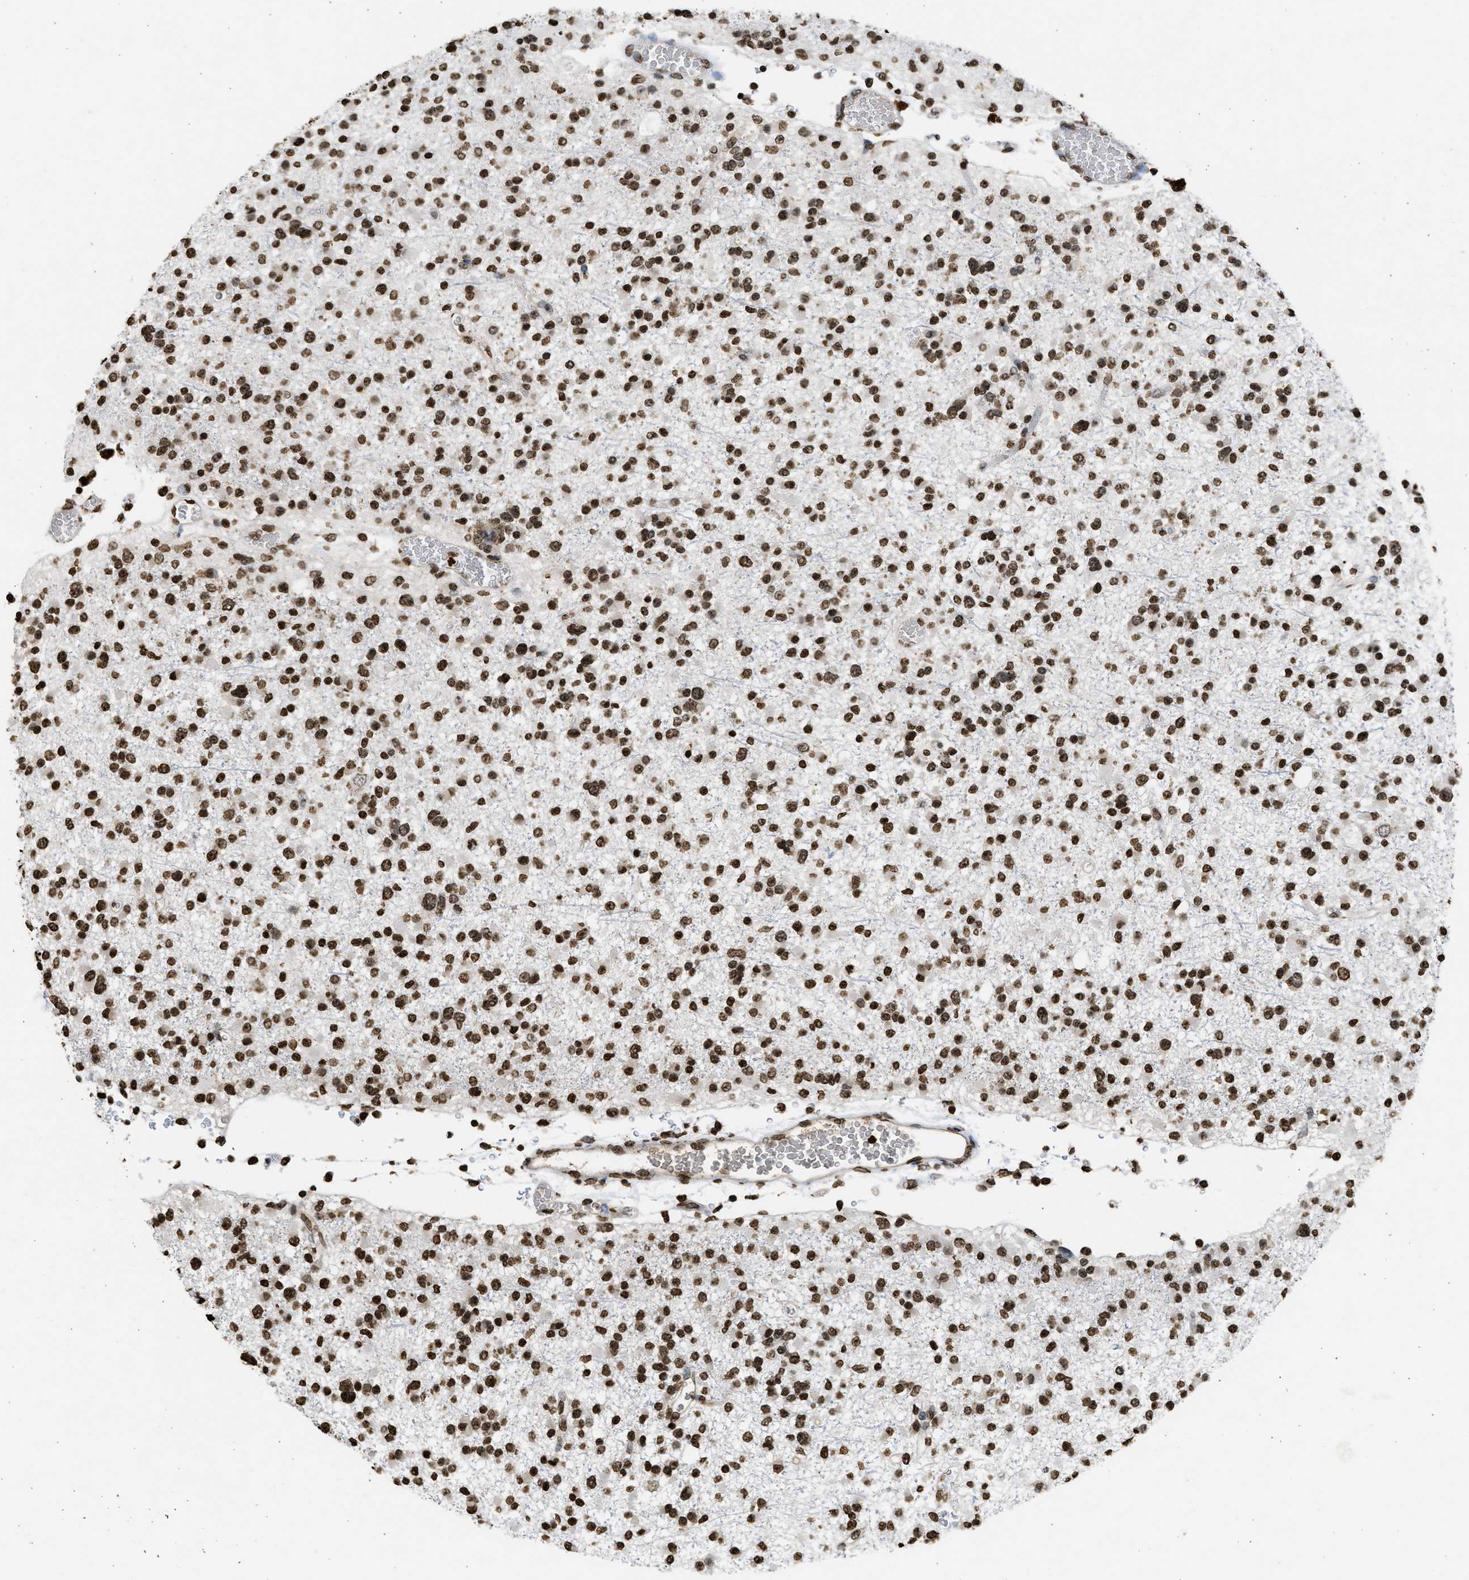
{"staining": {"intensity": "strong", "quantity": ">75%", "location": "nuclear"}, "tissue": "glioma", "cell_type": "Tumor cells", "image_type": "cancer", "snomed": [{"axis": "morphology", "description": "Glioma, malignant, Low grade"}, {"axis": "topography", "description": "Brain"}], "caption": "Malignant low-grade glioma stained for a protein (brown) demonstrates strong nuclear positive positivity in approximately >75% of tumor cells.", "gene": "RRAGC", "patient": {"sex": "female", "age": 22}}